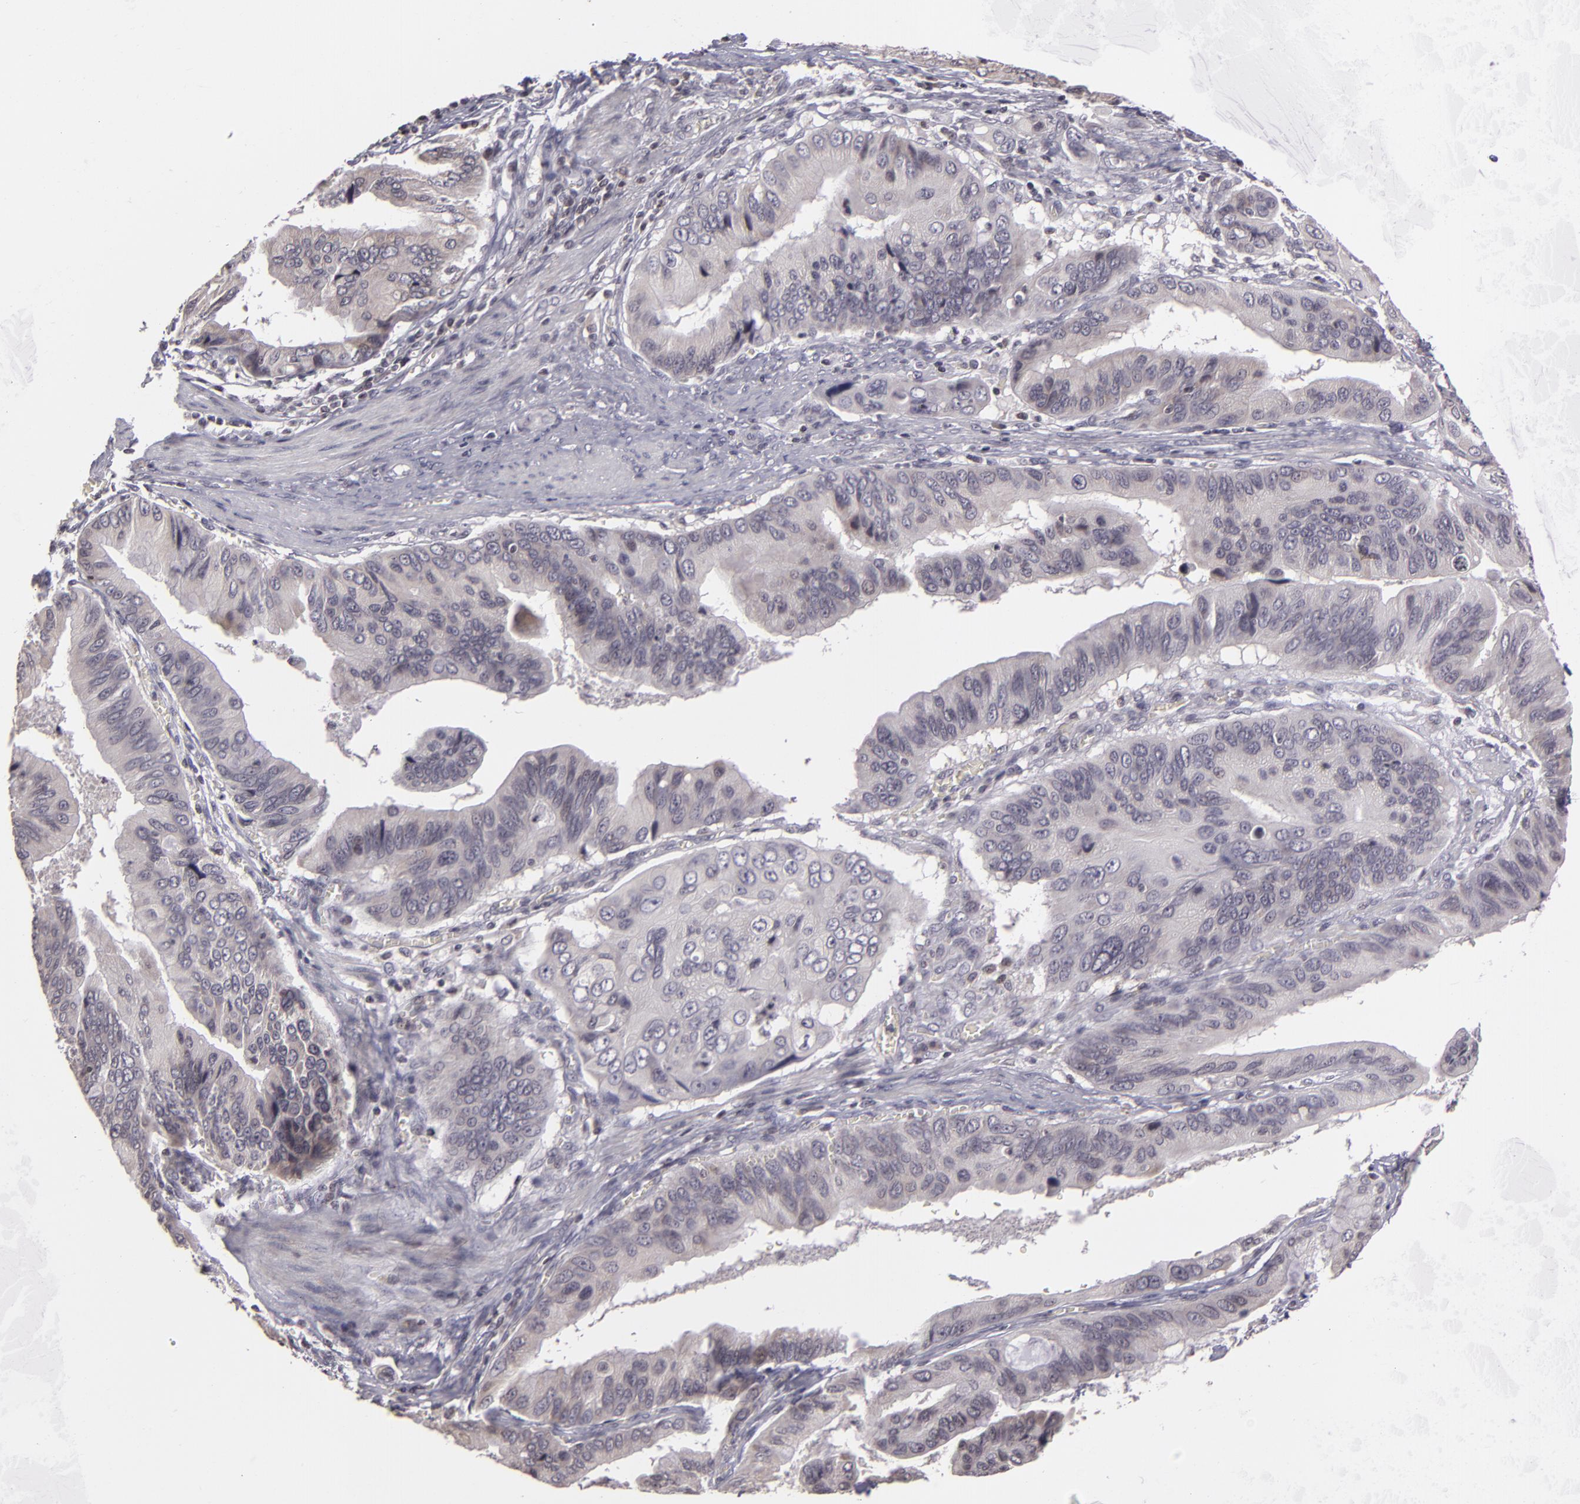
{"staining": {"intensity": "negative", "quantity": "none", "location": "none"}, "tissue": "stomach cancer", "cell_type": "Tumor cells", "image_type": "cancer", "snomed": [{"axis": "morphology", "description": "Adenocarcinoma, NOS"}, {"axis": "topography", "description": "Stomach, upper"}], "caption": "There is no significant positivity in tumor cells of stomach adenocarcinoma. Nuclei are stained in blue.", "gene": "AKAP6", "patient": {"sex": "male", "age": 80}}